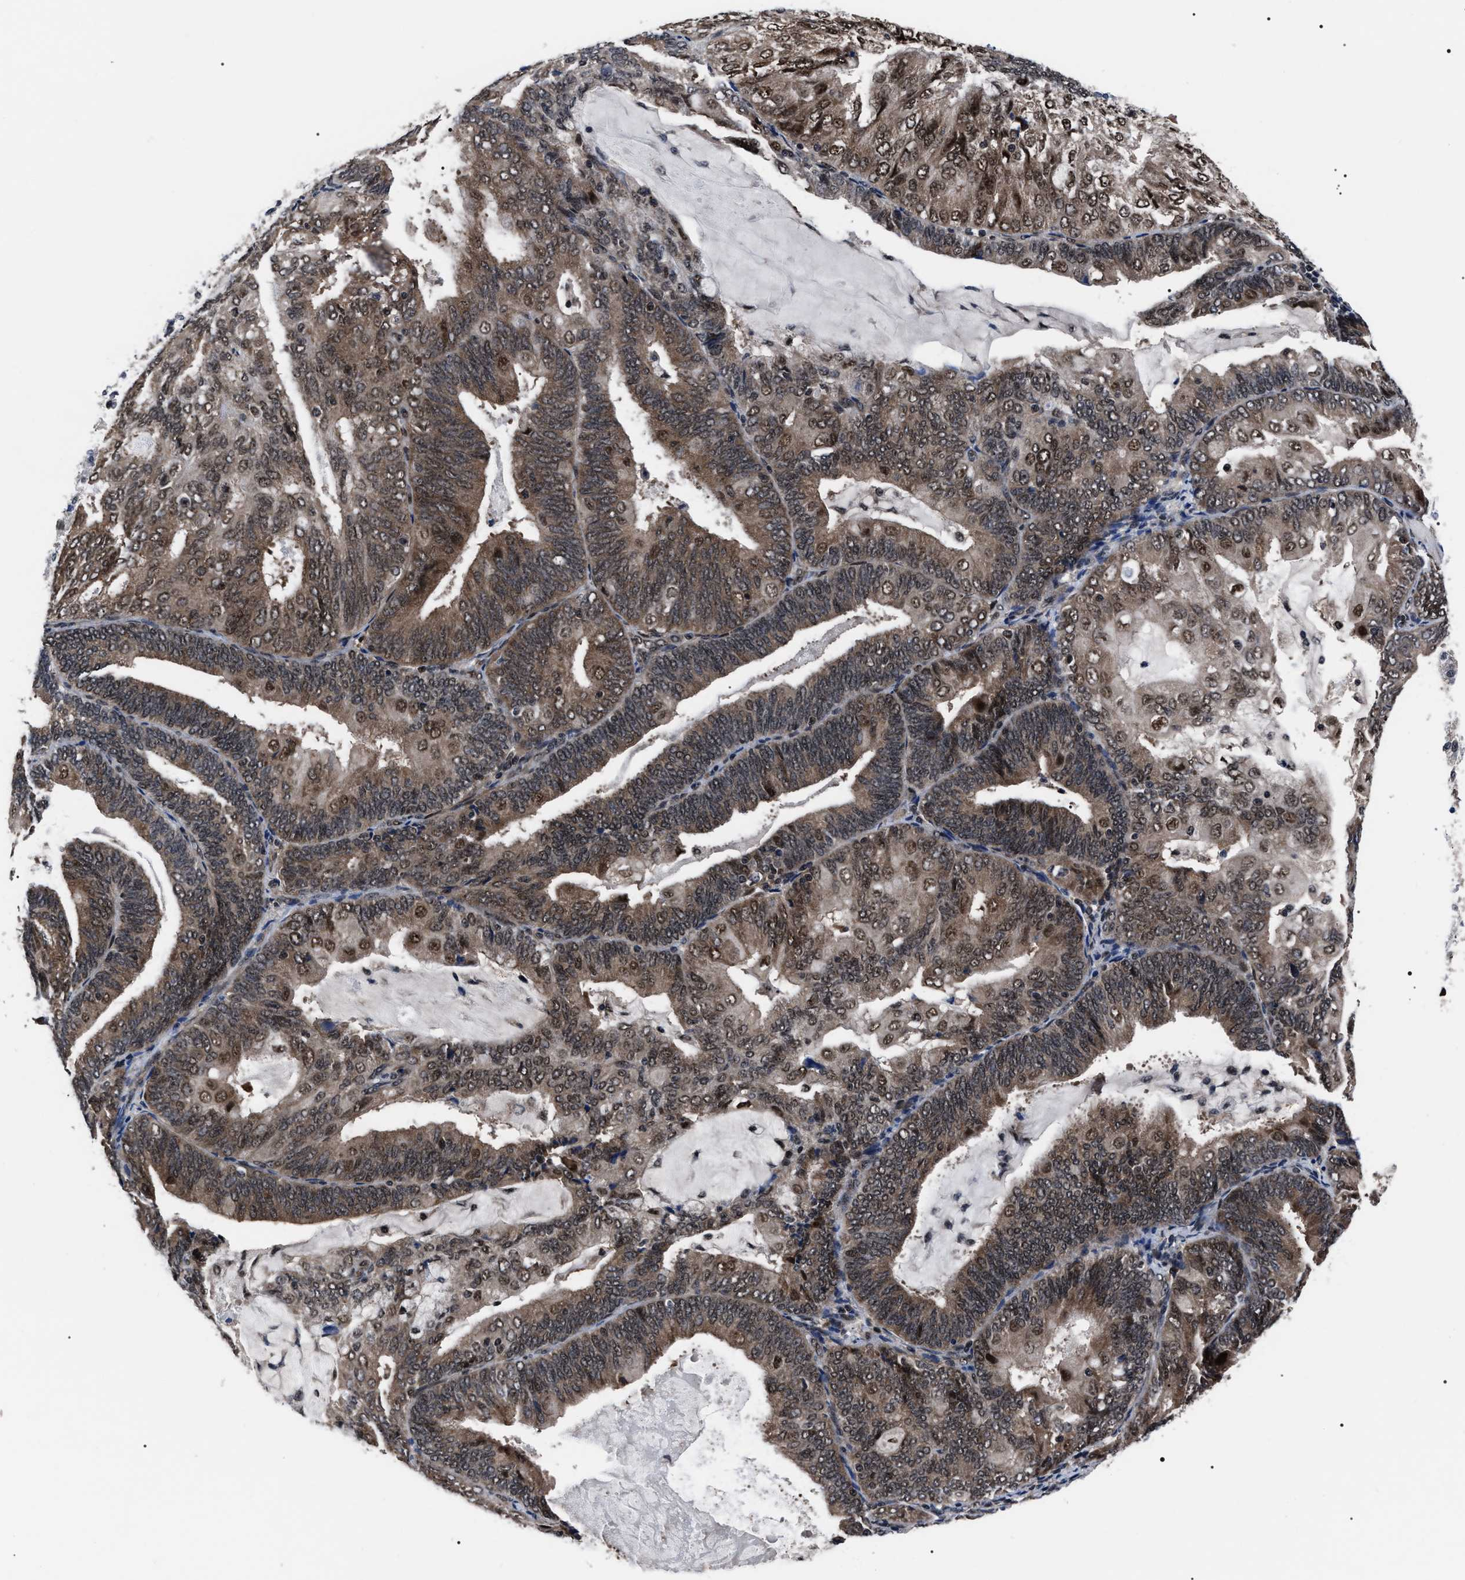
{"staining": {"intensity": "moderate", "quantity": ">75%", "location": "cytoplasmic/membranous,nuclear"}, "tissue": "endometrial cancer", "cell_type": "Tumor cells", "image_type": "cancer", "snomed": [{"axis": "morphology", "description": "Adenocarcinoma, NOS"}, {"axis": "topography", "description": "Endometrium"}], "caption": "Immunohistochemical staining of human endometrial cancer exhibits medium levels of moderate cytoplasmic/membranous and nuclear protein positivity in approximately >75% of tumor cells.", "gene": "CSNK2A1", "patient": {"sex": "female", "age": 81}}